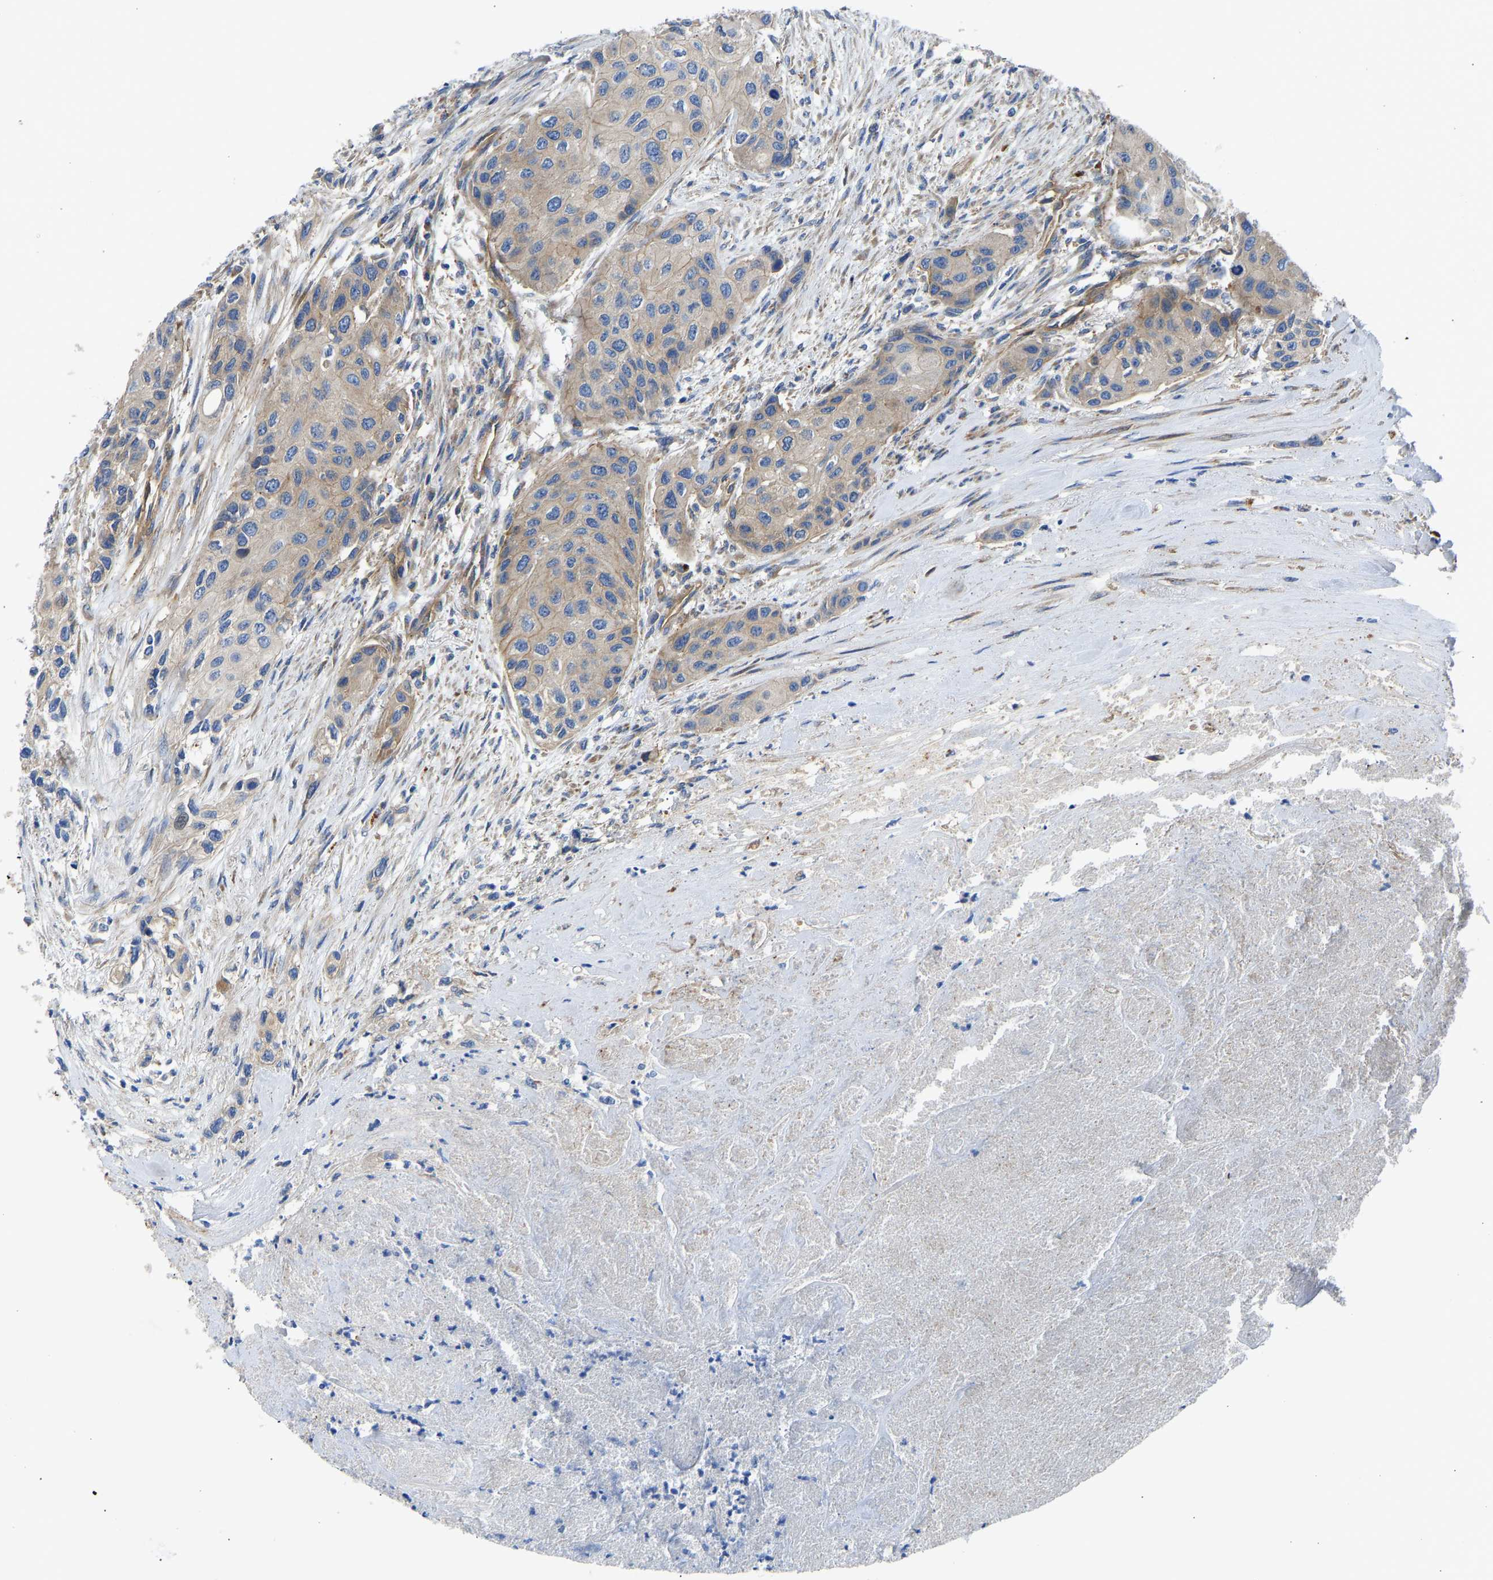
{"staining": {"intensity": "weak", "quantity": ">75%", "location": "cytoplasmic/membranous"}, "tissue": "urothelial cancer", "cell_type": "Tumor cells", "image_type": "cancer", "snomed": [{"axis": "morphology", "description": "Urothelial carcinoma, High grade"}, {"axis": "topography", "description": "Urinary bladder"}], "caption": "Protein expression by IHC displays weak cytoplasmic/membranous positivity in about >75% of tumor cells in urothelial carcinoma (high-grade).", "gene": "MYO1C", "patient": {"sex": "female", "age": 56}}